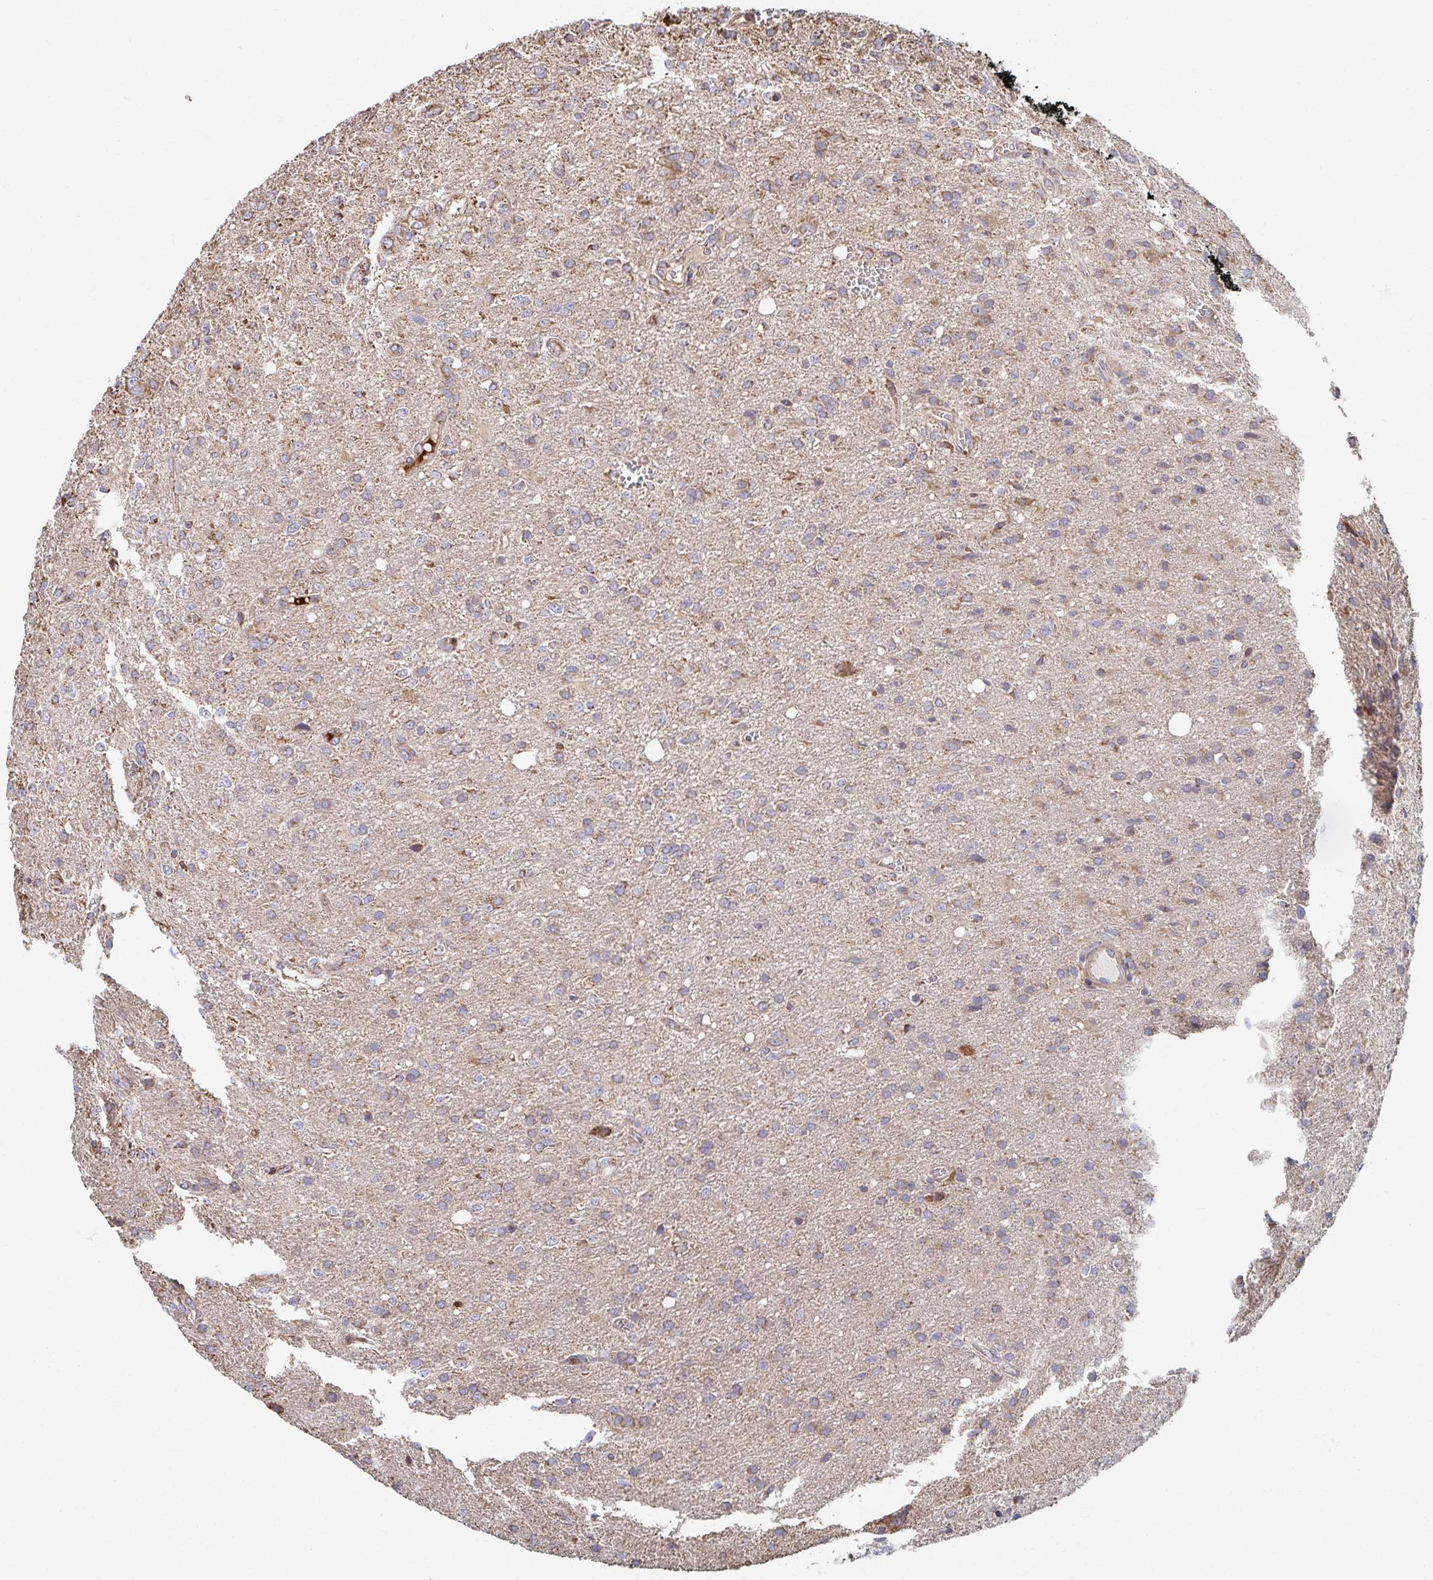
{"staining": {"intensity": "moderate", "quantity": "25%-75%", "location": "cytoplasmic/membranous"}, "tissue": "glioma", "cell_type": "Tumor cells", "image_type": "cancer", "snomed": [{"axis": "morphology", "description": "Glioma, malignant, Low grade"}, {"axis": "topography", "description": "Brain"}], "caption": "Approximately 25%-75% of tumor cells in human glioma reveal moderate cytoplasmic/membranous protein staining as visualized by brown immunohistochemical staining.", "gene": "SAT1", "patient": {"sex": "male", "age": 66}}